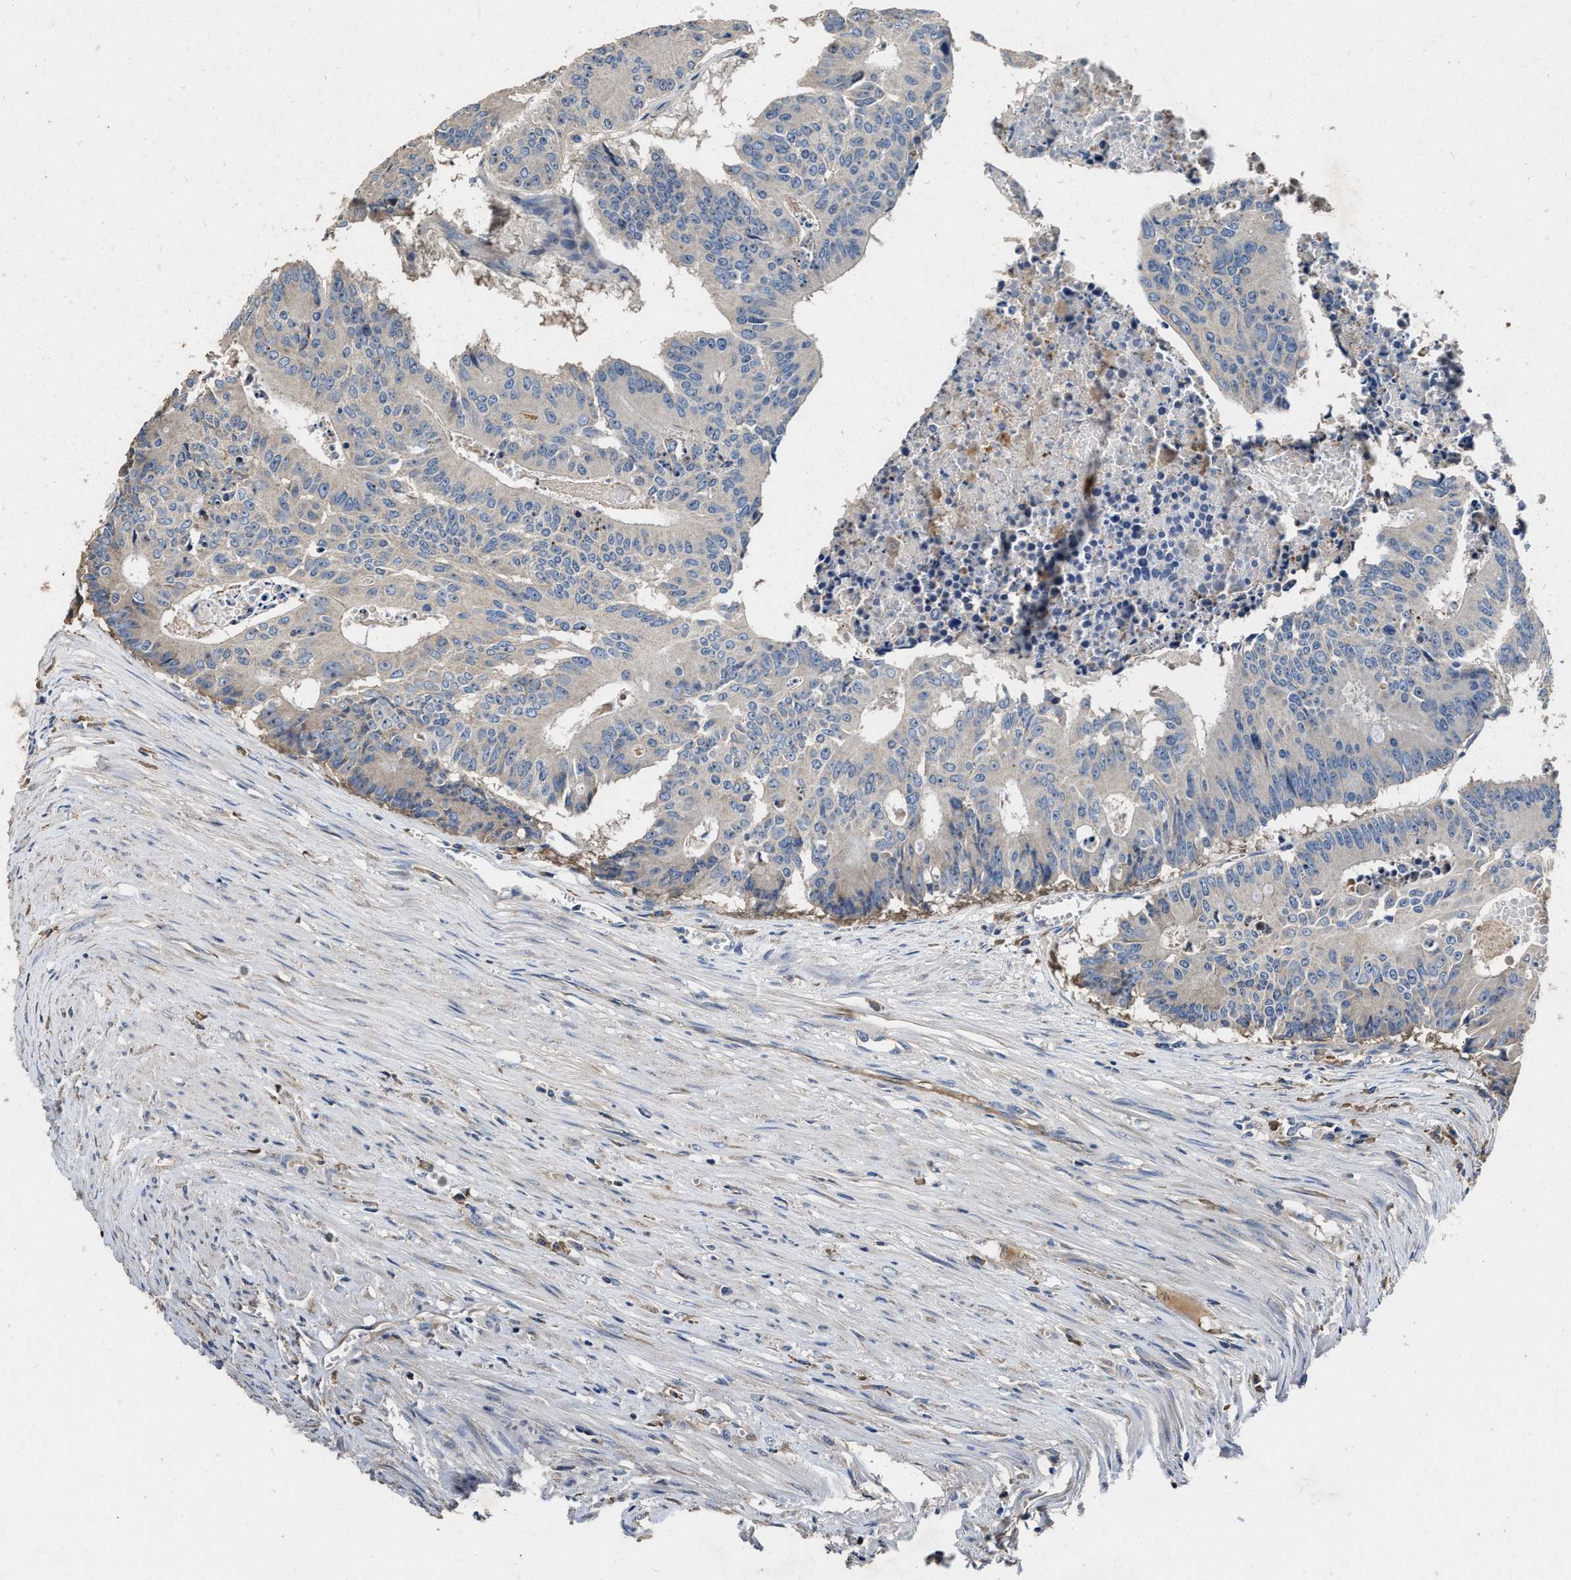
{"staining": {"intensity": "negative", "quantity": "none", "location": "none"}, "tissue": "colorectal cancer", "cell_type": "Tumor cells", "image_type": "cancer", "snomed": [{"axis": "morphology", "description": "Adenocarcinoma, NOS"}, {"axis": "topography", "description": "Colon"}], "caption": "The IHC micrograph has no significant expression in tumor cells of colorectal adenocarcinoma tissue. The staining is performed using DAB brown chromogen with nuclei counter-stained in using hematoxylin.", "gene": "C3", "patient": {"sex": "male", "age": 87}}